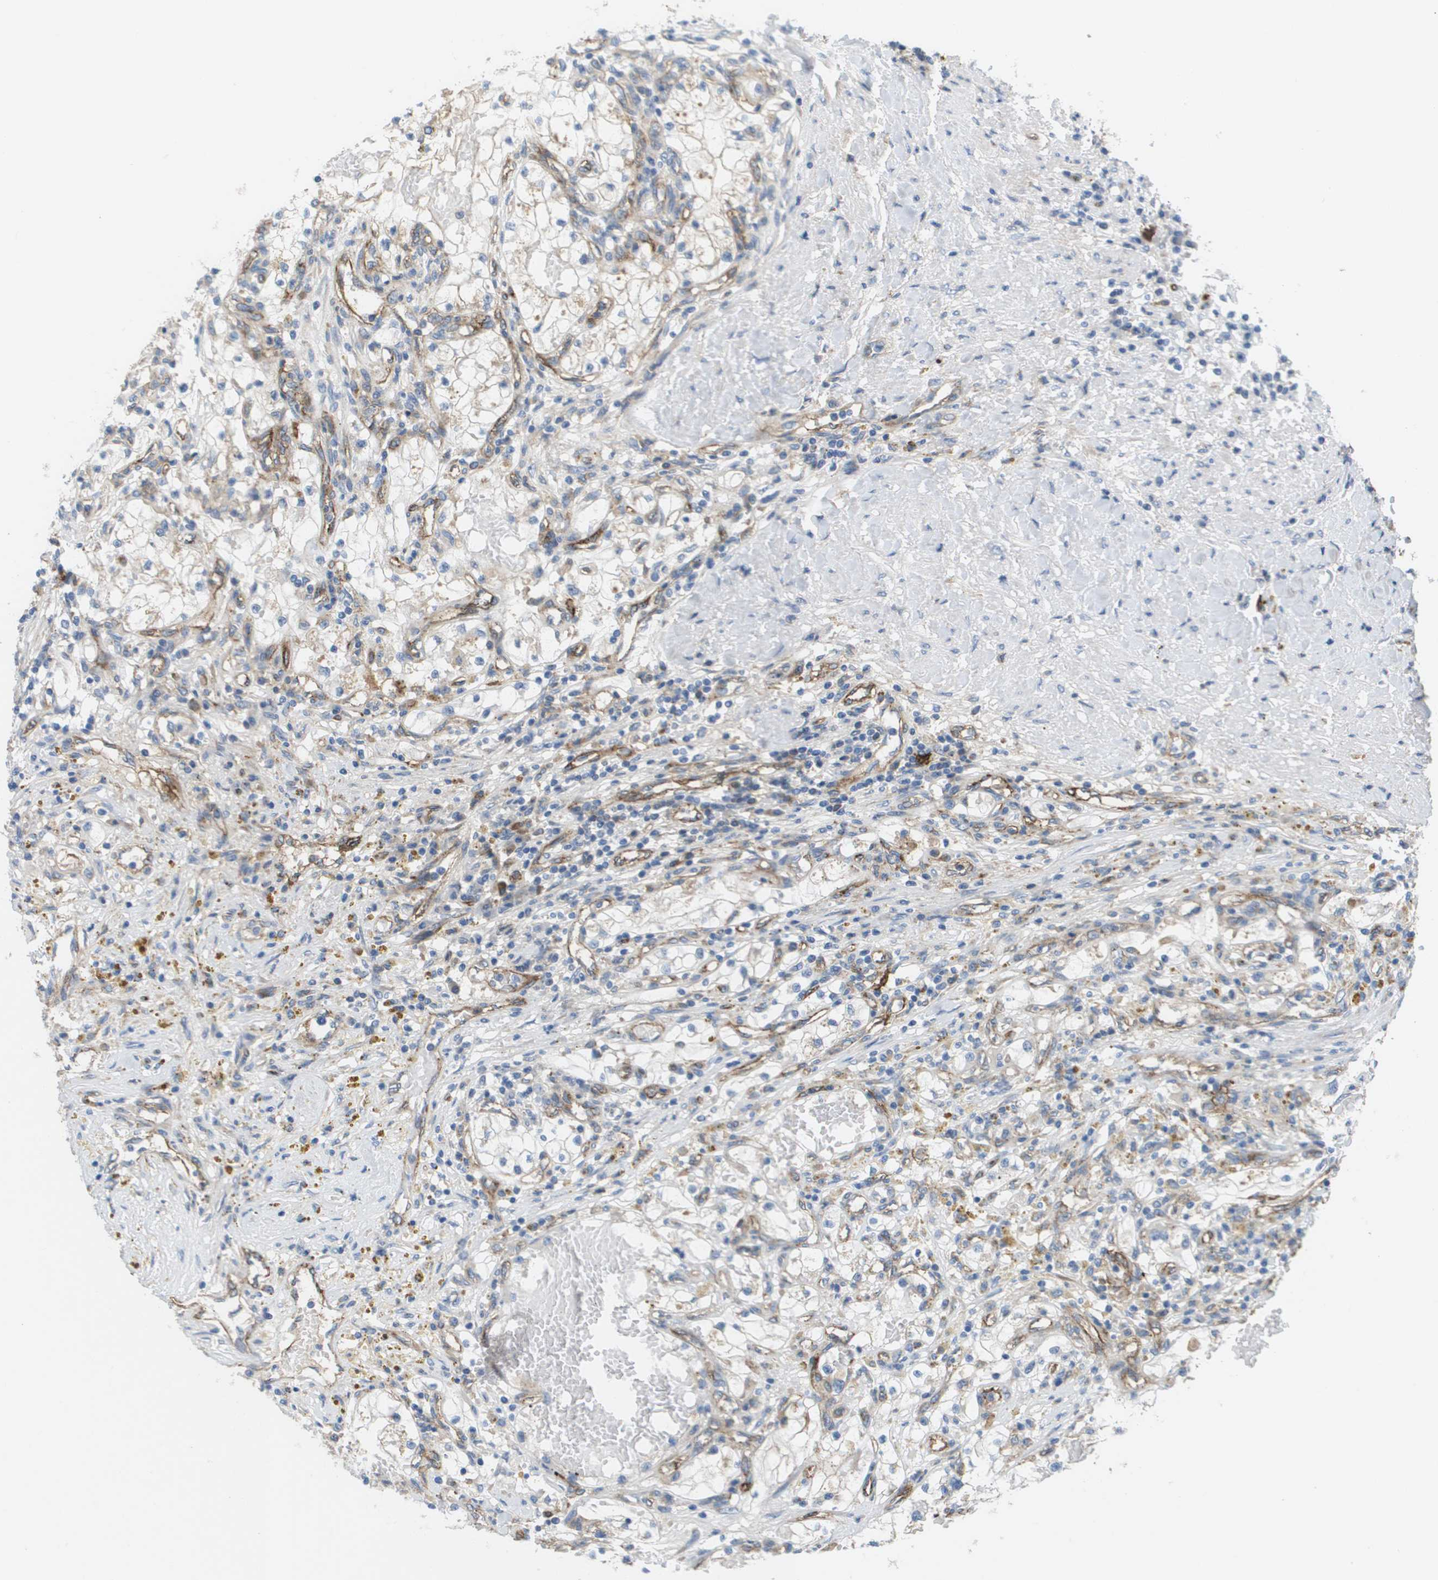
{"staining": {"intensity": "weak", "quantity": ">75%", "location": "cytoplasmic/membranous"}, "tissue": "renal cancer", "cell_type": "Tumor cells", "image_type": "cancer", "snomed": [{"axis": "morphology", "description": "Adenocarcinoma, NOS"}, {"axis": "topography", "description": "Kidney"}], "caption": "Immunohistochemical staining of human adenocarcinoma (renal) displays low levels of weak cytoplasmic/membranous staining in approximately >75% of tumor cells.", "gene": "ANGPT2", "patient": {"sex": "male", "age": 68}}